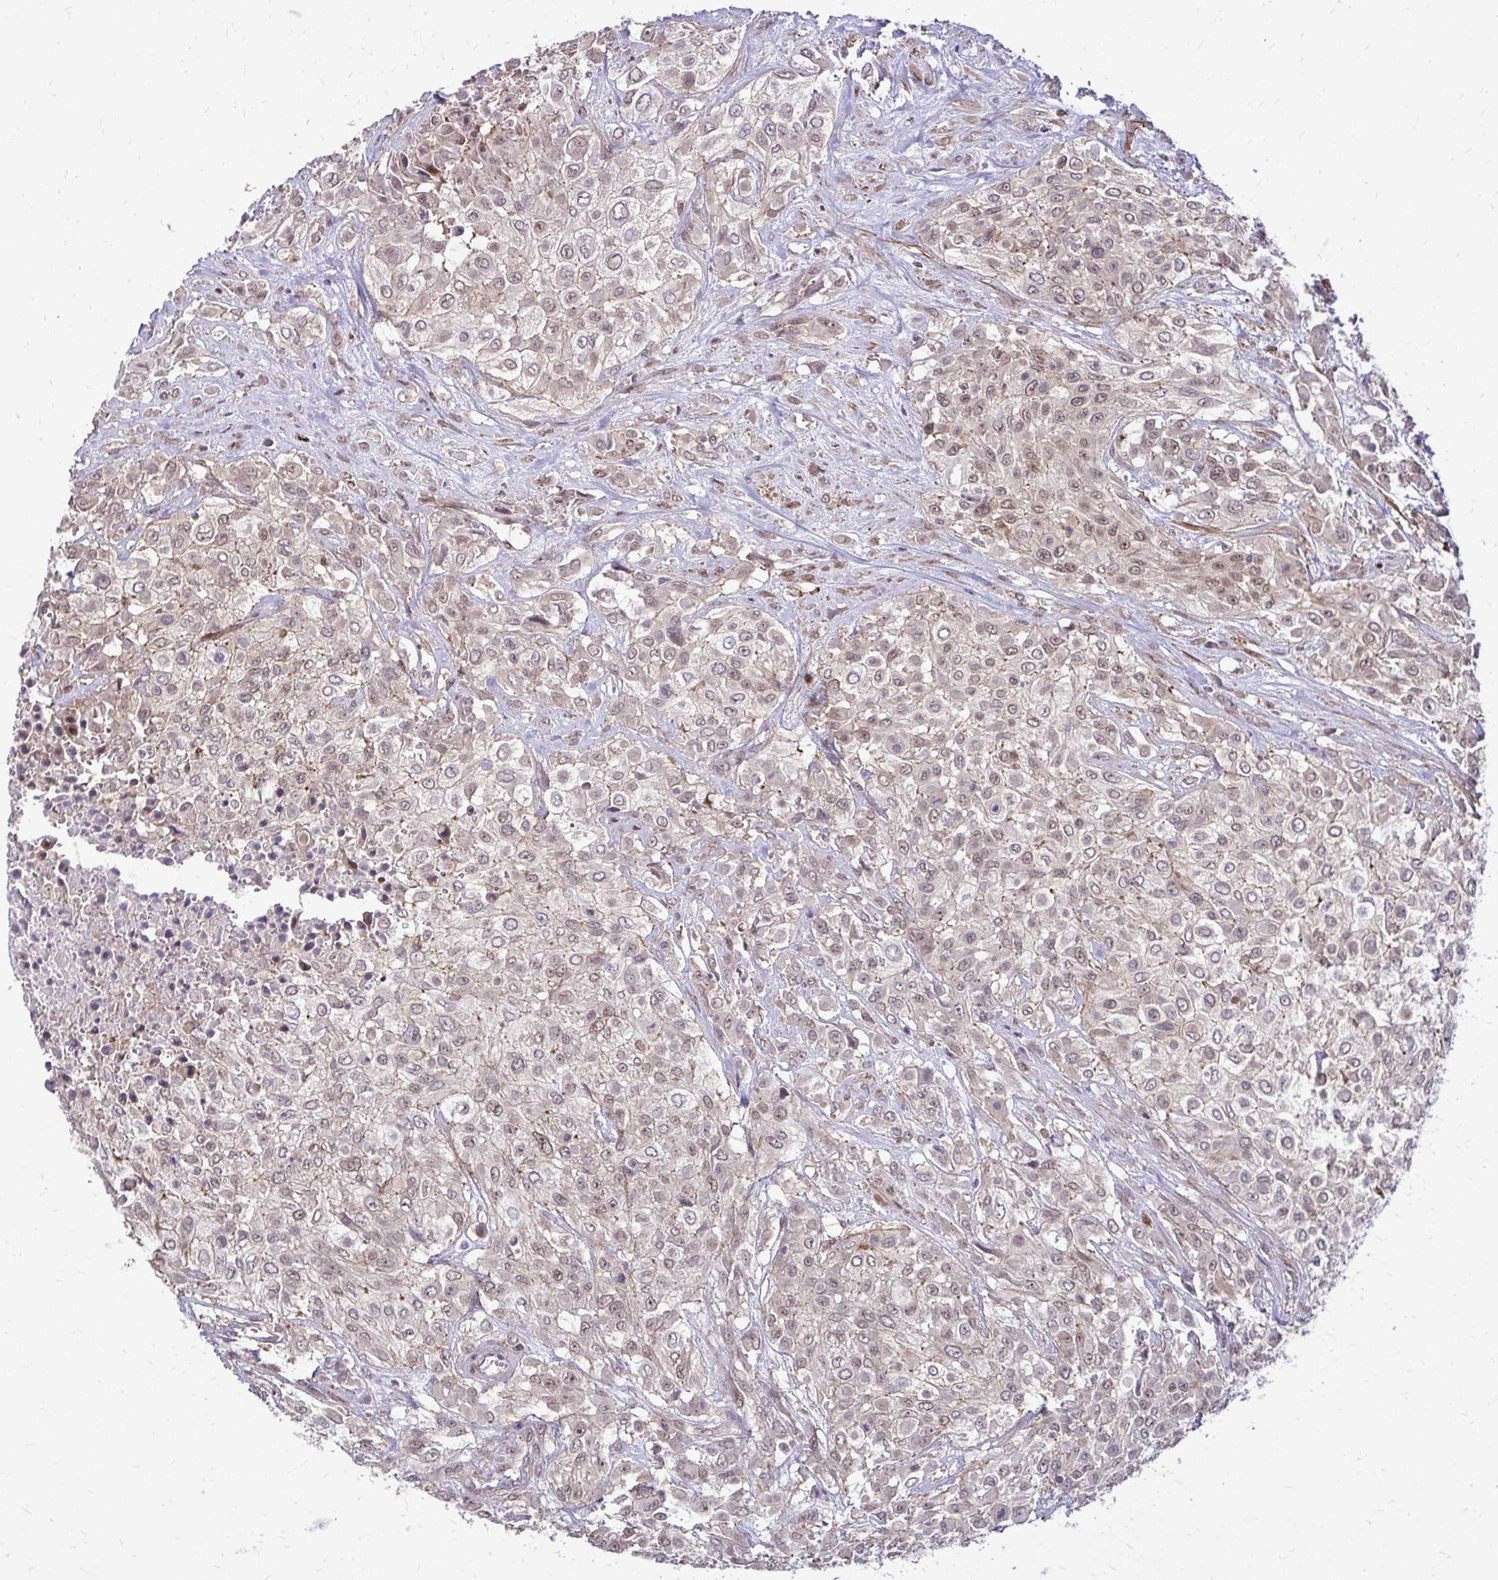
{"staining": {"intensity": "weak", "quantity": "25%-75%", "location": "cytoplasmic/membranous"}, "tissue": "urothelial cancer", "cell_type": "Tumor cells", "image_type": "cancer", "snomed": [{"axis": "morphology", "description": "Urothelial carcinoma, High grade"}, {"axis": "topography", "description": "Urinary bladder"}], "caption": "The micrograph displays a brown stain indicating the presence of a protein in the cytoplasmic/membranous of tumor cells in high-grade urothelial carcinoma.", "gene": "TRIP6", "patient": {"sex": "male", "age": 57}}